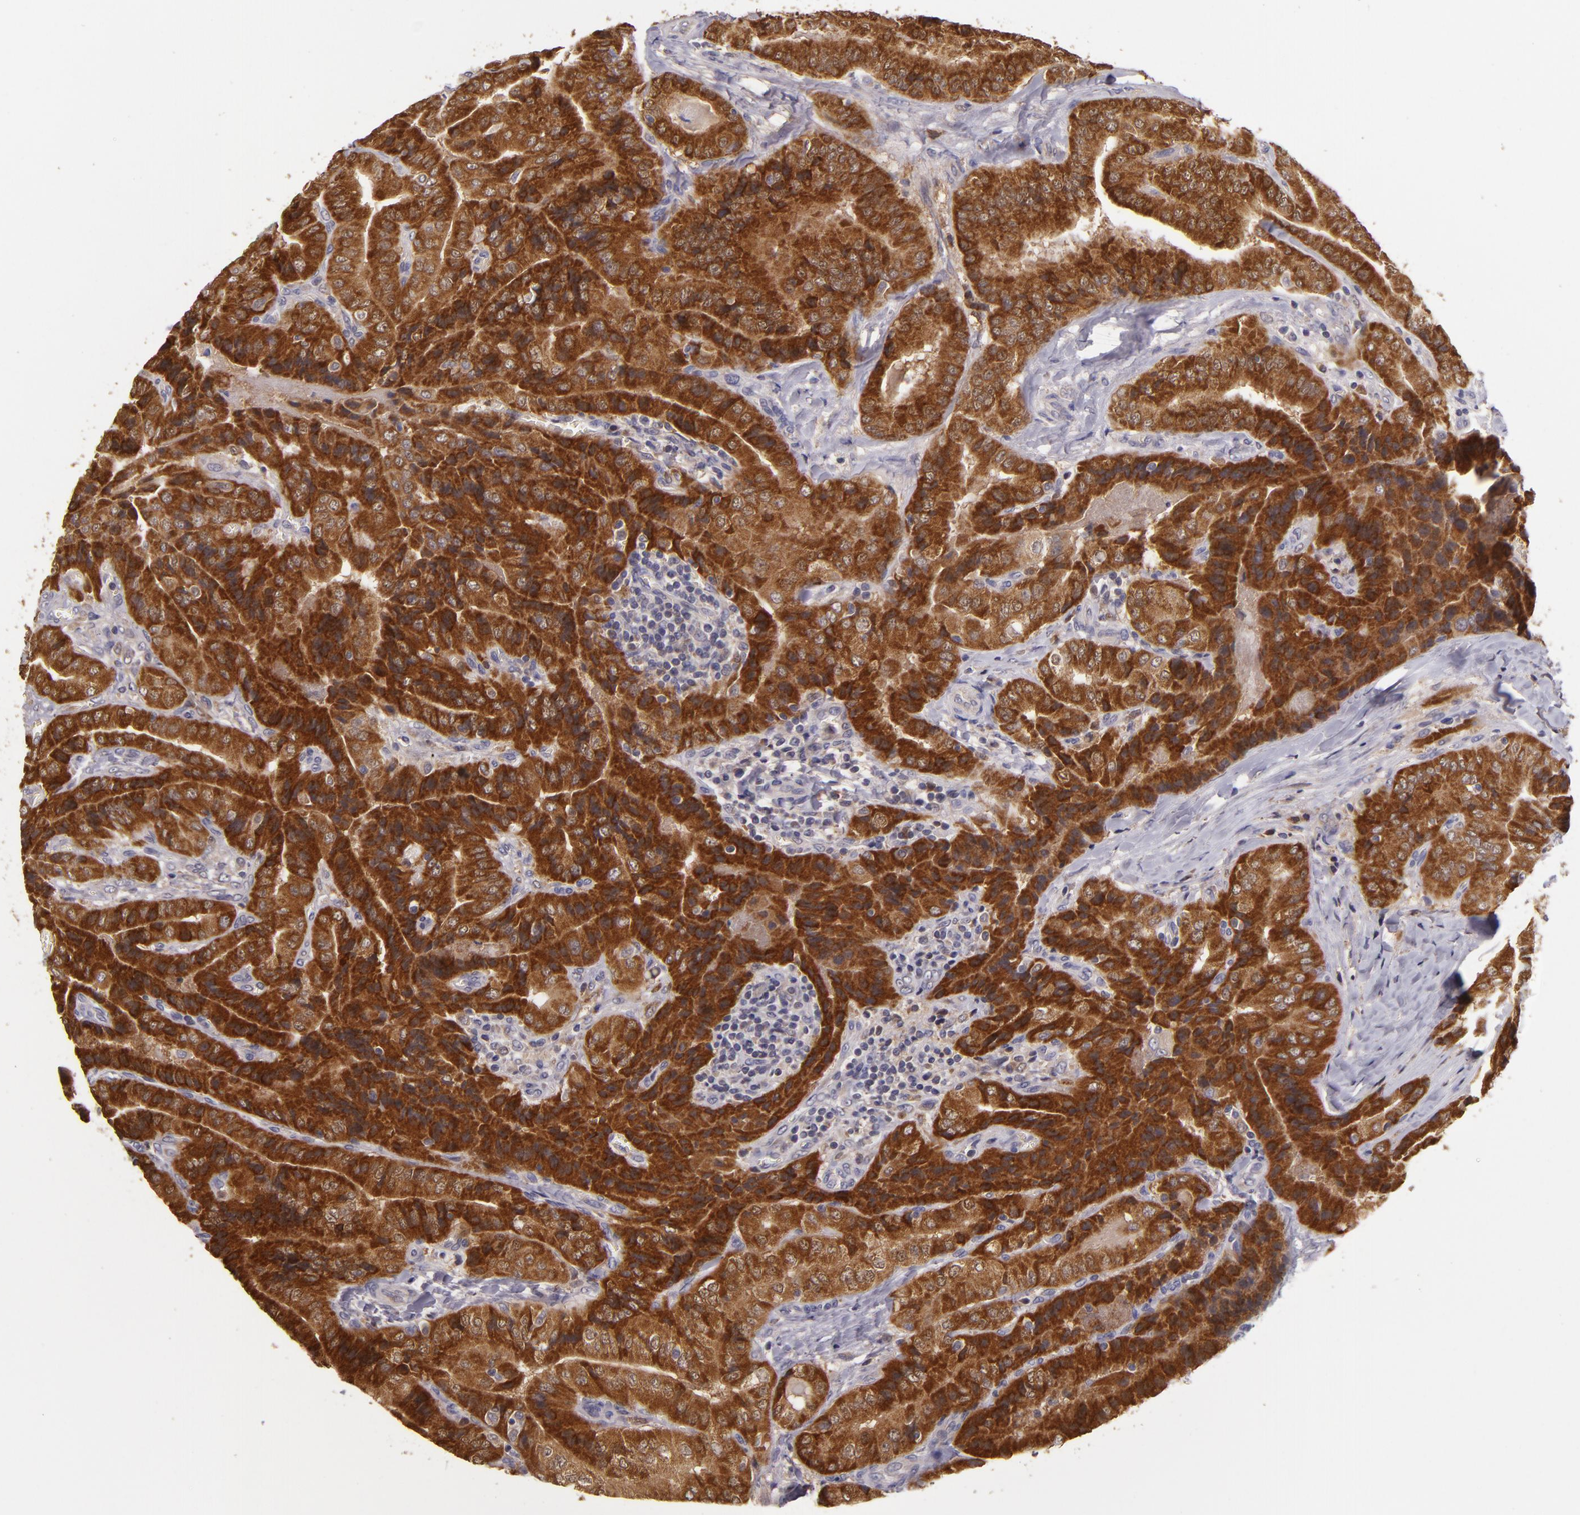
{"staining": {"intensity": "strong", "quantity": ">75%", "location": "cytoplasmic/membranous"}, "tissue": "thyroid cancer", "cell_type": "Tumor cells", "image_type": "cancer", "snomed": [{"axis": "morphology", "description": "Papillary adenocarcinoma, NOS"}, {"axis": "topography", "description": "Thyroid gland"}], "caption": "Thyroid cancer stained with immunohistochemistry (IHC) reveals strong cytoplasmic/membranous expression in about >75% of tumor cells.", "gene": "FHIT", "patient": {"sex": "female", "age": 71}}